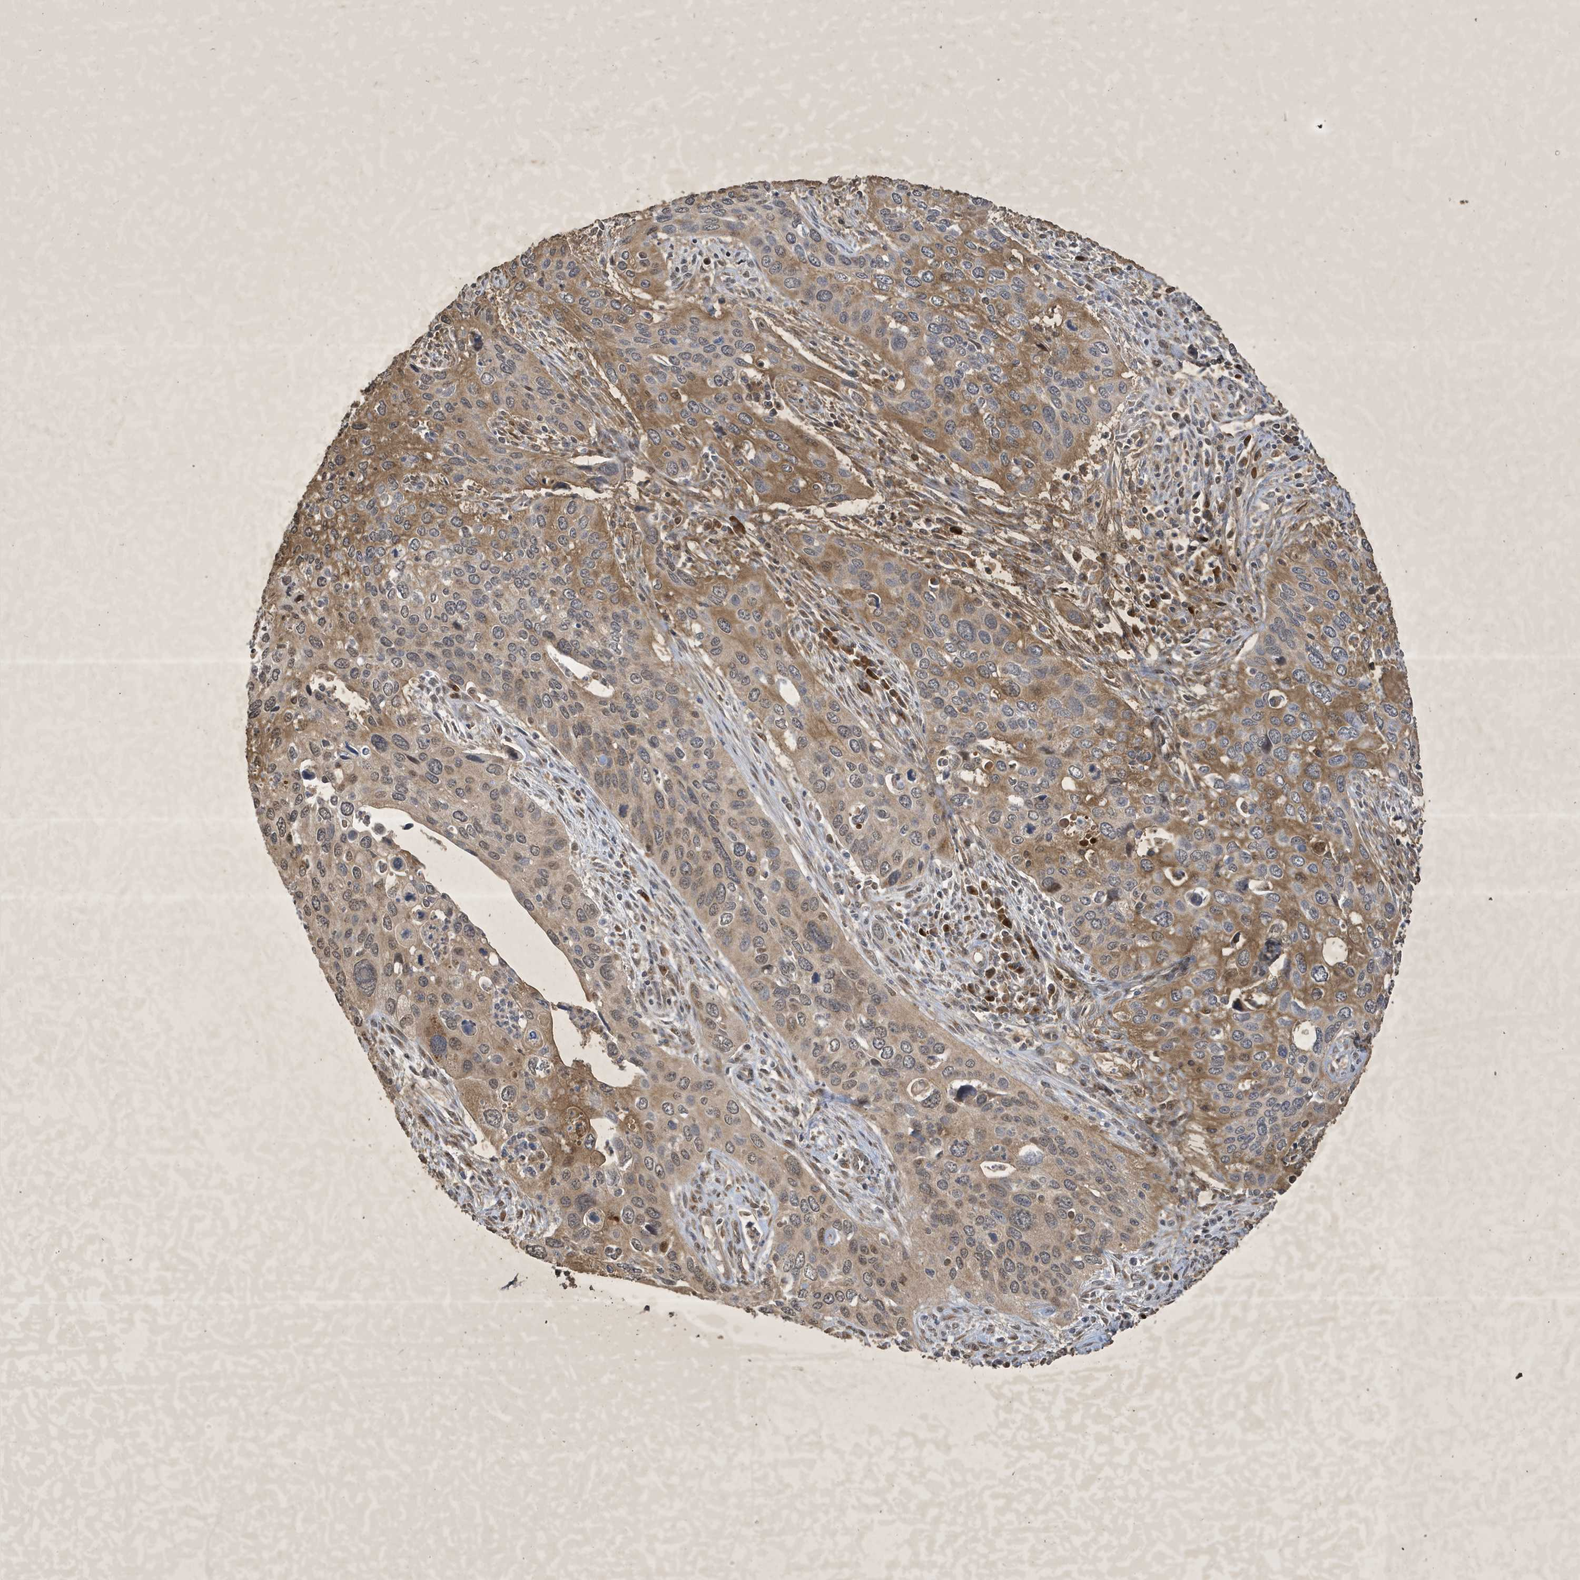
{"staining": {"intensity": "moderate", "quantity": "25%-75%", "location": "cytoplasmic/membranous"}, "tissue": "cervical cancer", "cell_type": "Tumor cells", "image_type": "cancer", "snomed": [{"axis": "morphology", "description": "Squamous cell carcinoma, NOS"}, {"axis": "topography", "description": "Cervix"}], "caption": "Brown immunohistochemical staining in cervical cancer (squamous cell carcinoma) demonstrates moderate cytoplasmic/membranous positivity in approximately 25%-75% of tumor cells. (DAB IHC, brown staining for protein, blue staining for nuclei).", "gene": "STX10", "patient": {"sex": "female", "age": 55}}